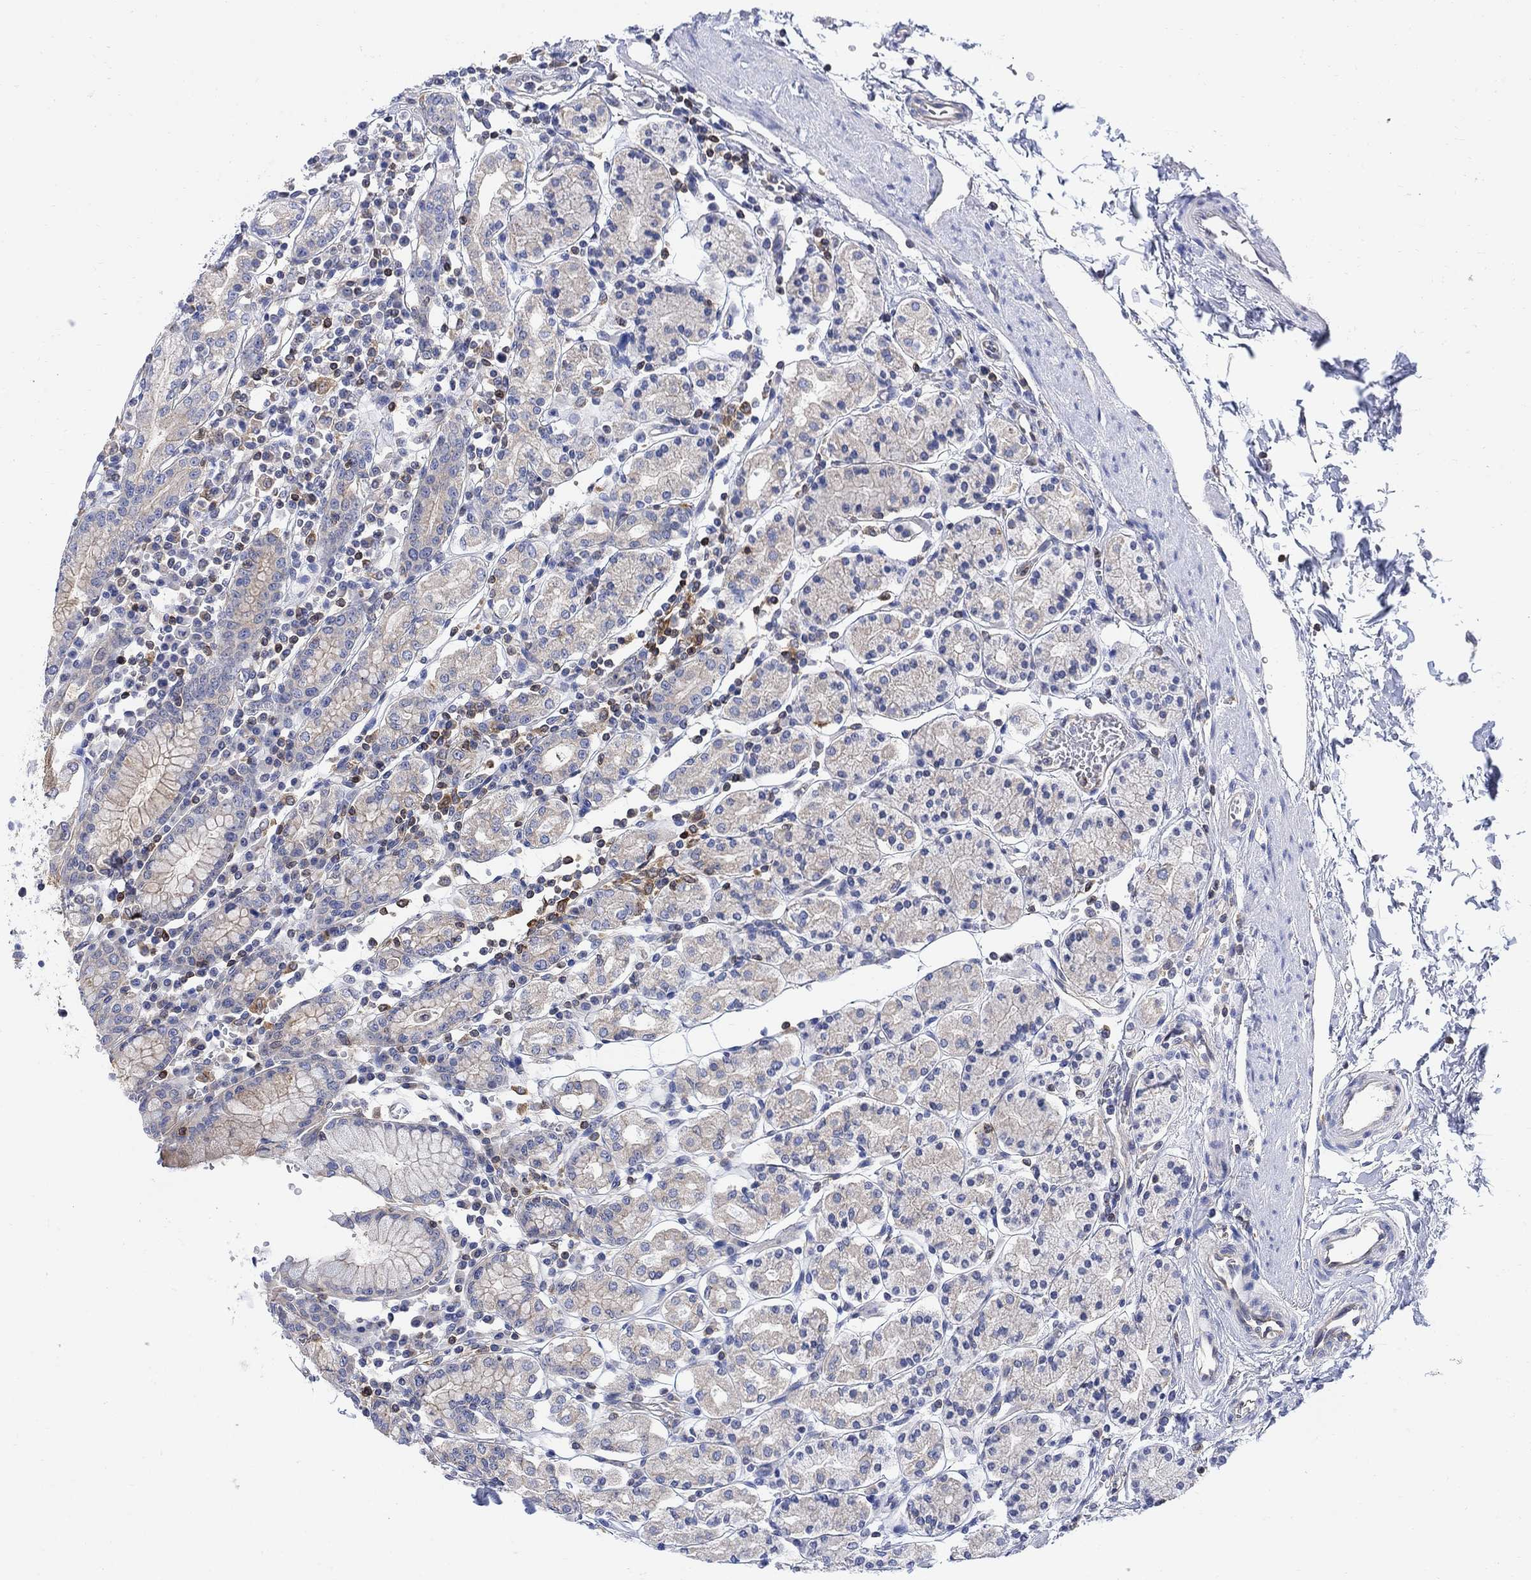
{"staining": {"intensity": "negative", "quantity": "none", "location": "none"}, "tissue": "stomach", "cell_type": "Glandular cells", "image_type": "normal", "snomed": [{"axis": "morphology", "description": "Normal tissue, NOS"}, {"axis": "topography", "description": "Stomach, upper"}, {"axis": "topography", "description": "Stomach"}], "caption": "DAB immunohistochemical staining of benign human stomach demonstrates no significant staining in glandular cells.", "gene": "GBP5", "patient": {"sex": "male", "age": 62}}